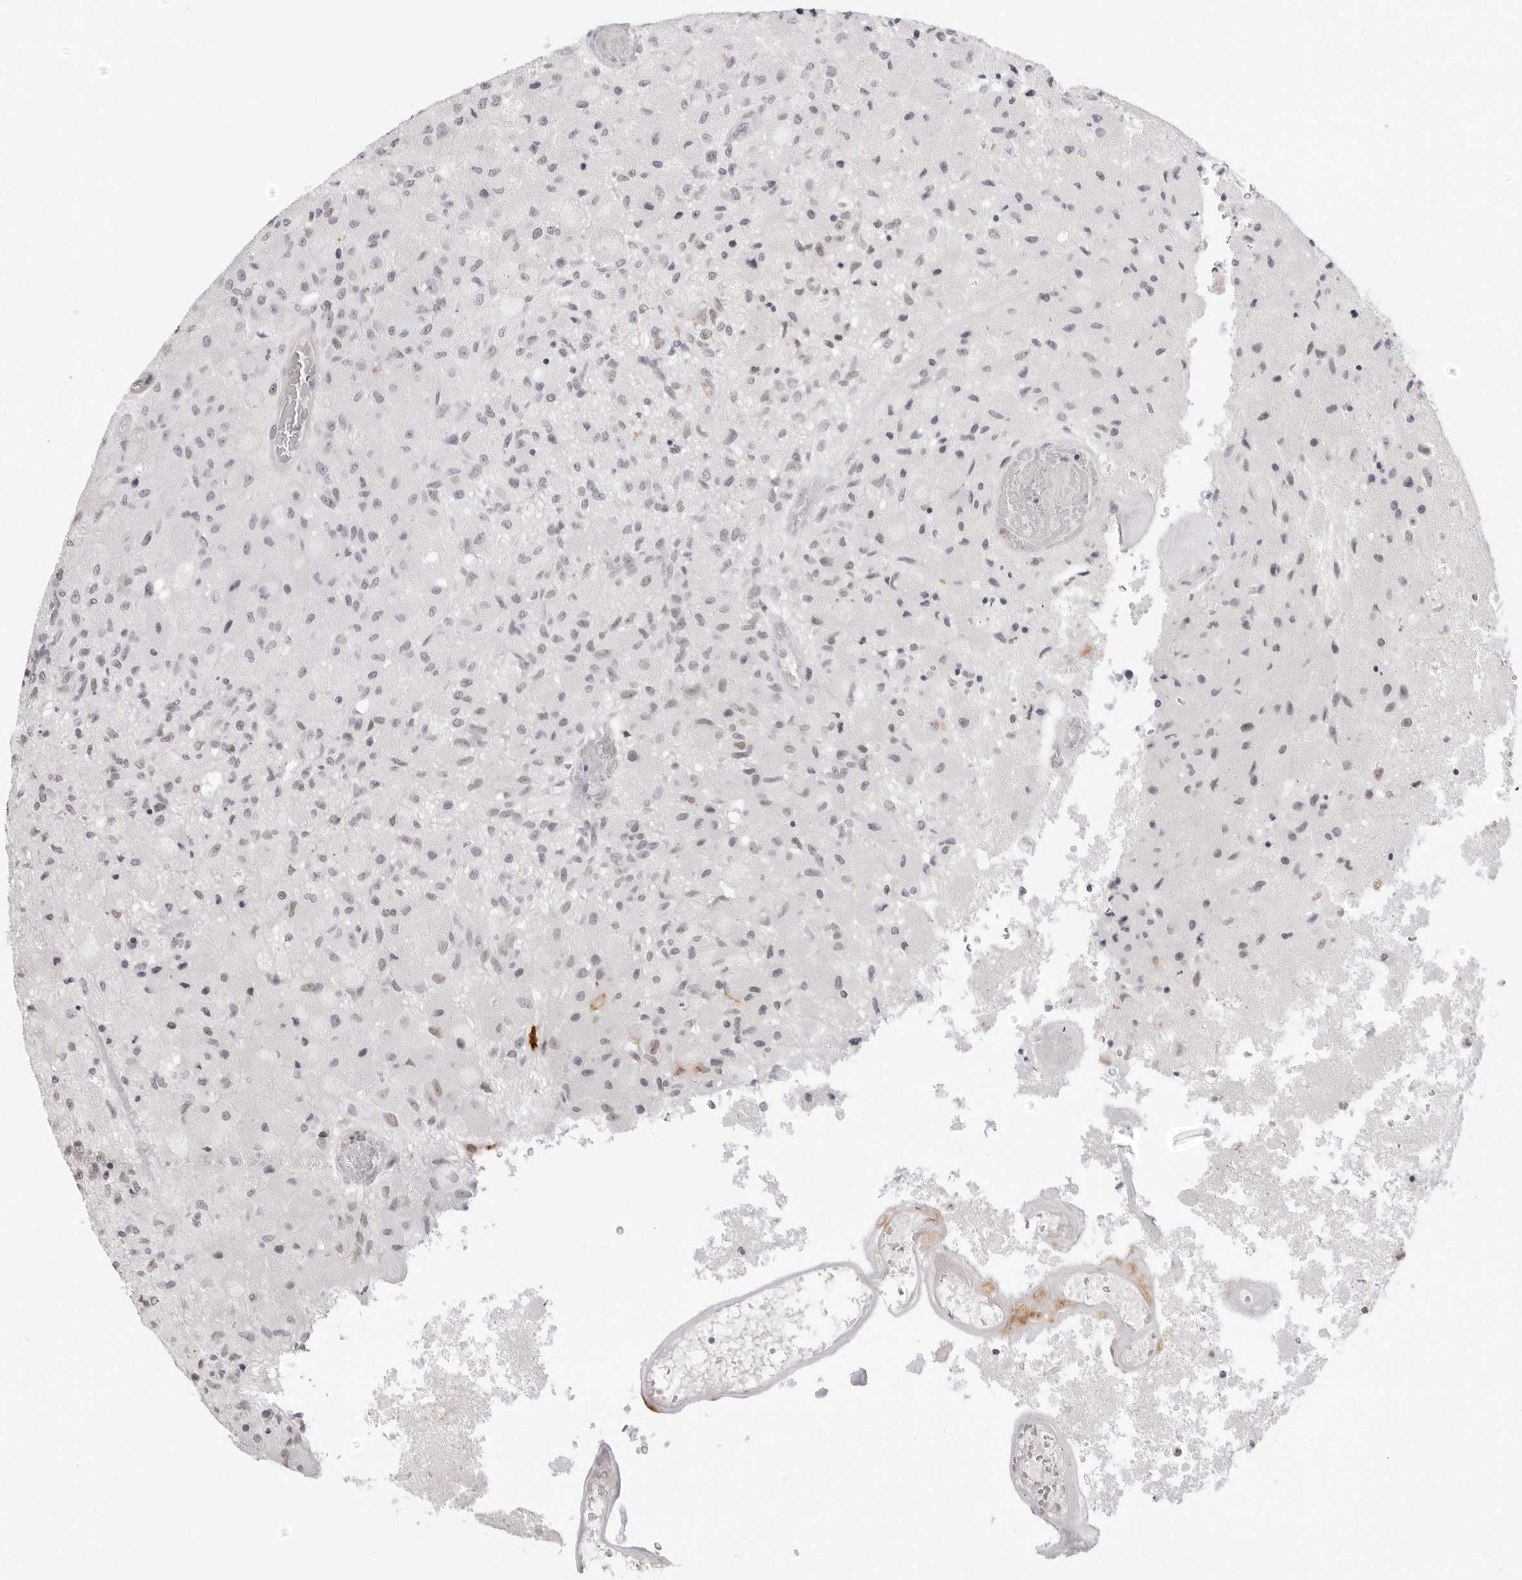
{"staining": {"intensity": "negative", "quantity": "none", "location": "none"}, "tissue": "glioma", "cell_type": "Tumor cells", "image_type": "cancer", "snomed": [{"axis": "morphology", "description": "Normal tissue, NOS"}, {"axis": "morphology", "description": "Glioma, malignant, High grade"}, {"axis": "topography", "description": "Cerebral cortex"}], "caption": "Protein analysis of glioma demonstrates no significant expression in tumor cells.", "gene": "MSH6", "patient": {"sex": "male", "age": 77}}